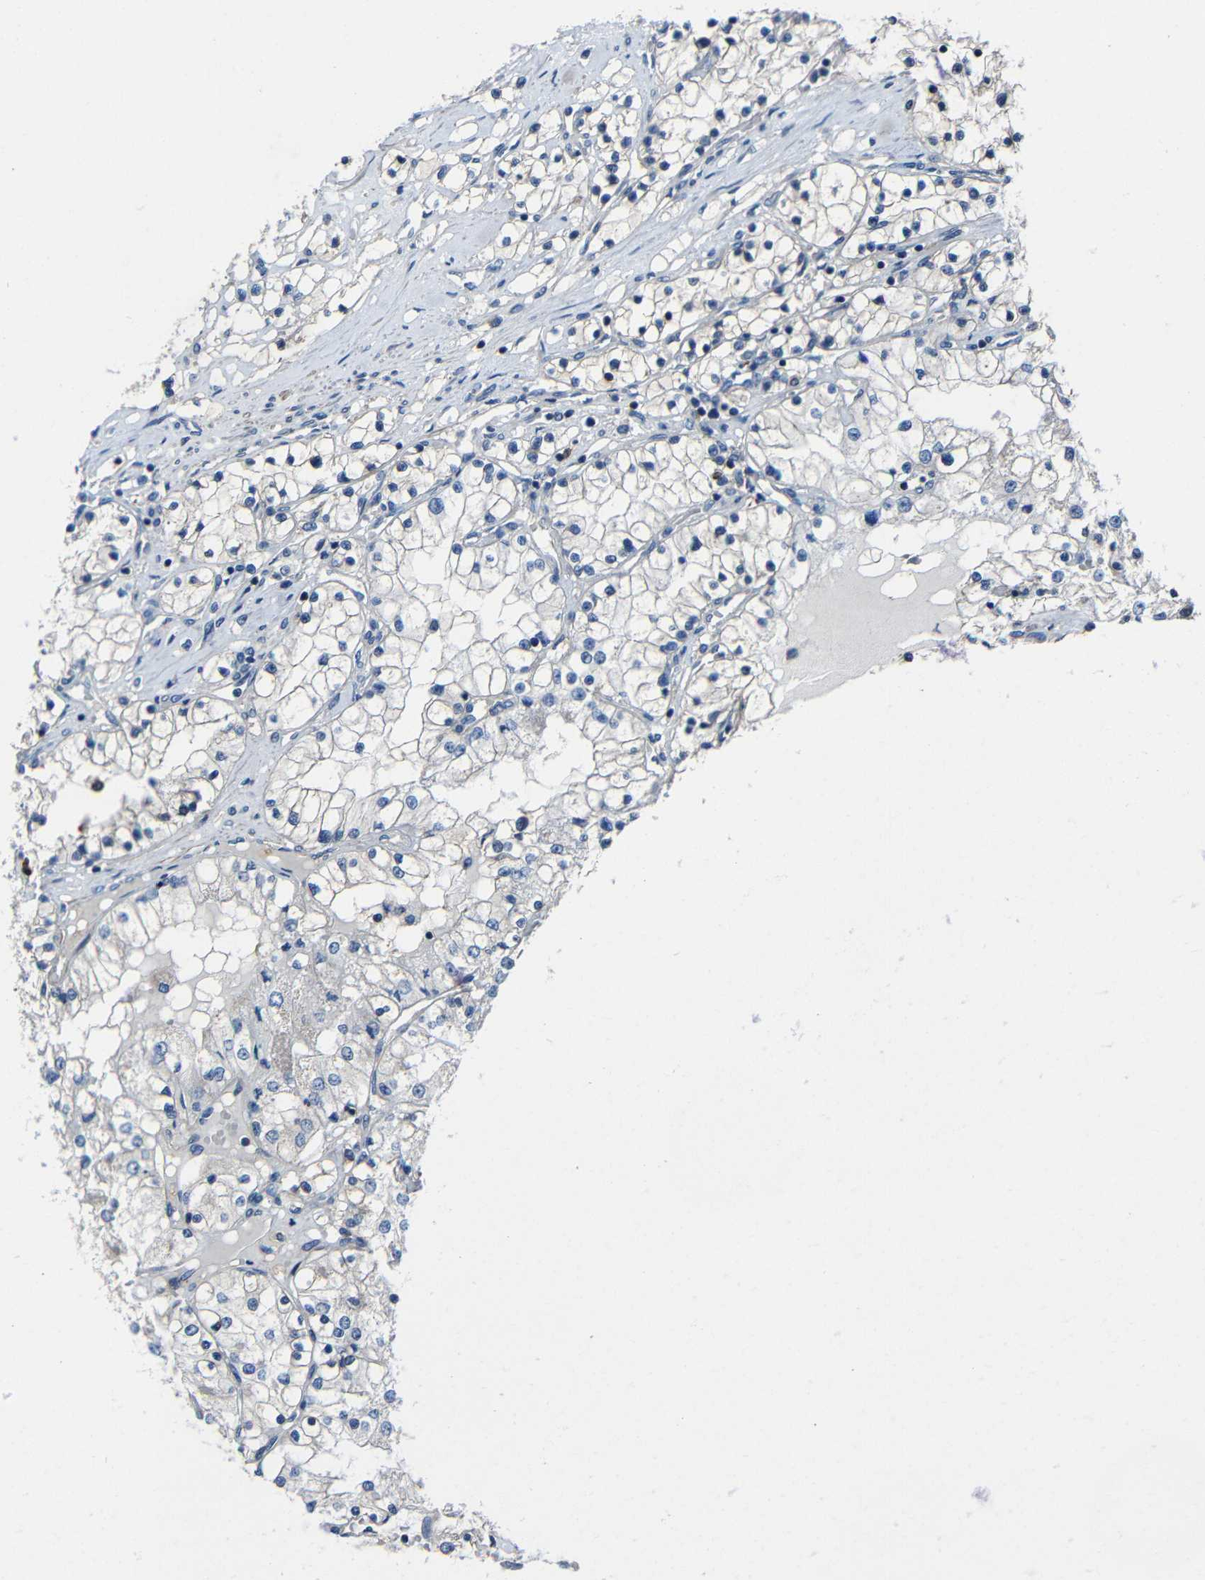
{"staining": {"intensity": "weak", "quantity": "<25%", "location": "cytoplasmic/membranous"}, "tissue": "renal cancer", "cell_type": "Tumor cells", "image_type": "cancer", "snomed": [{"axis": "morphology", "description": "Adenocarcinoma, NOS"}, {"axis": "topography", "description": "Kidney"}], "caption": "The IHC image has no significant expression in tumor cells of renal cancer (adenocarcinoma) tissue.", "gene": "GDI1", "patient": {"sex": "male", "age": 68}}